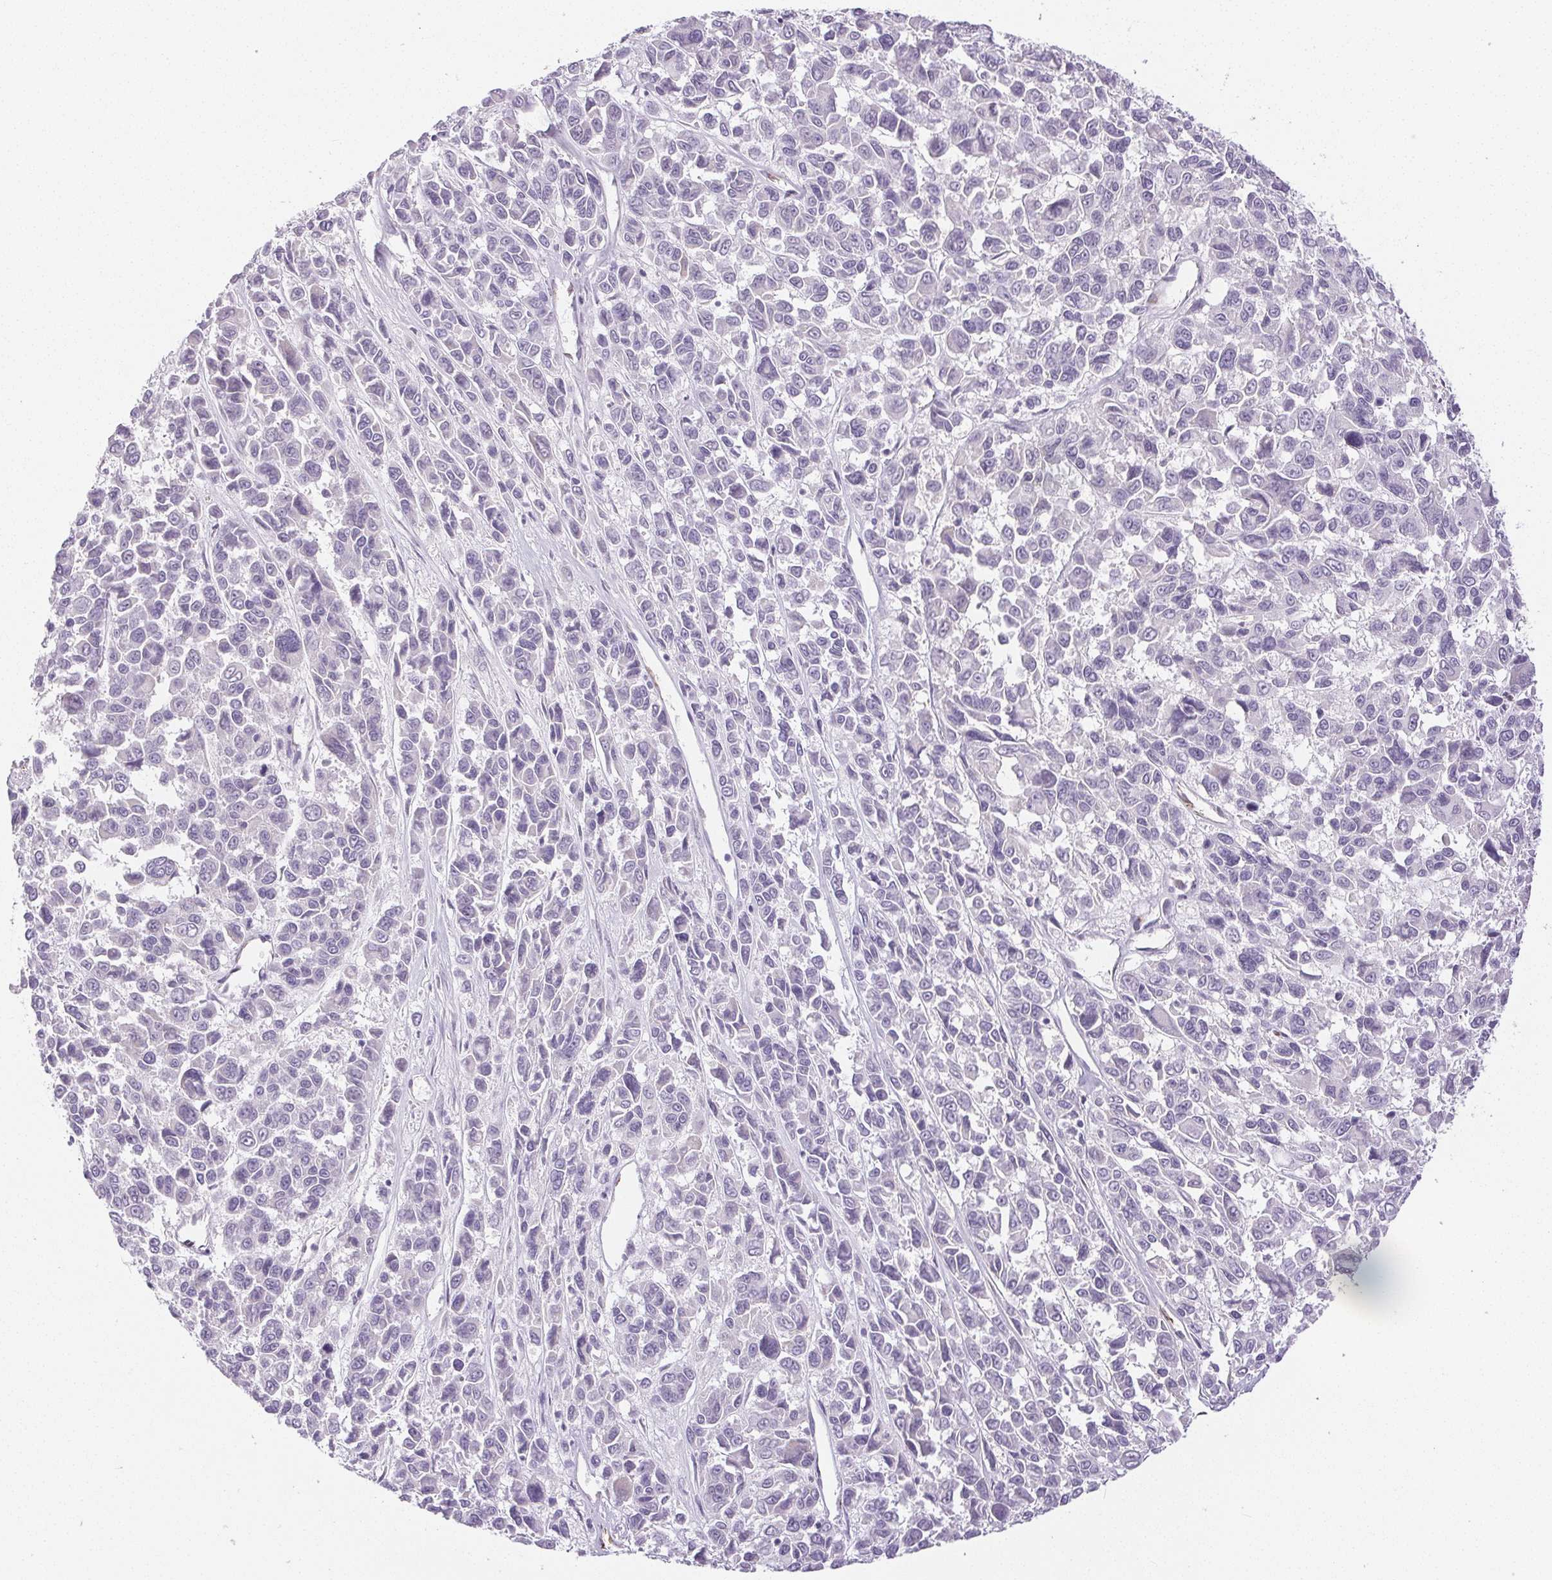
{"staining": {"intensity": "negative", "quantity": "none", "location": "none"}, "tissue": "melanoma", "cell_type": "Tumor cells", "image_type": "cancer", "snomed": [{"axis": "morphology", "description": "Malignant melanoma, NOS"}, {"axis": "topography", "description": "Skin"}], "caption": "Tumor cells are negative for protein expression in human melanoma. (DAB immunohistochemistry (IHC) with hematoxylin counter stain).", "gene": "SMYD1", "patient": {"sex": "female", "age": 66}}